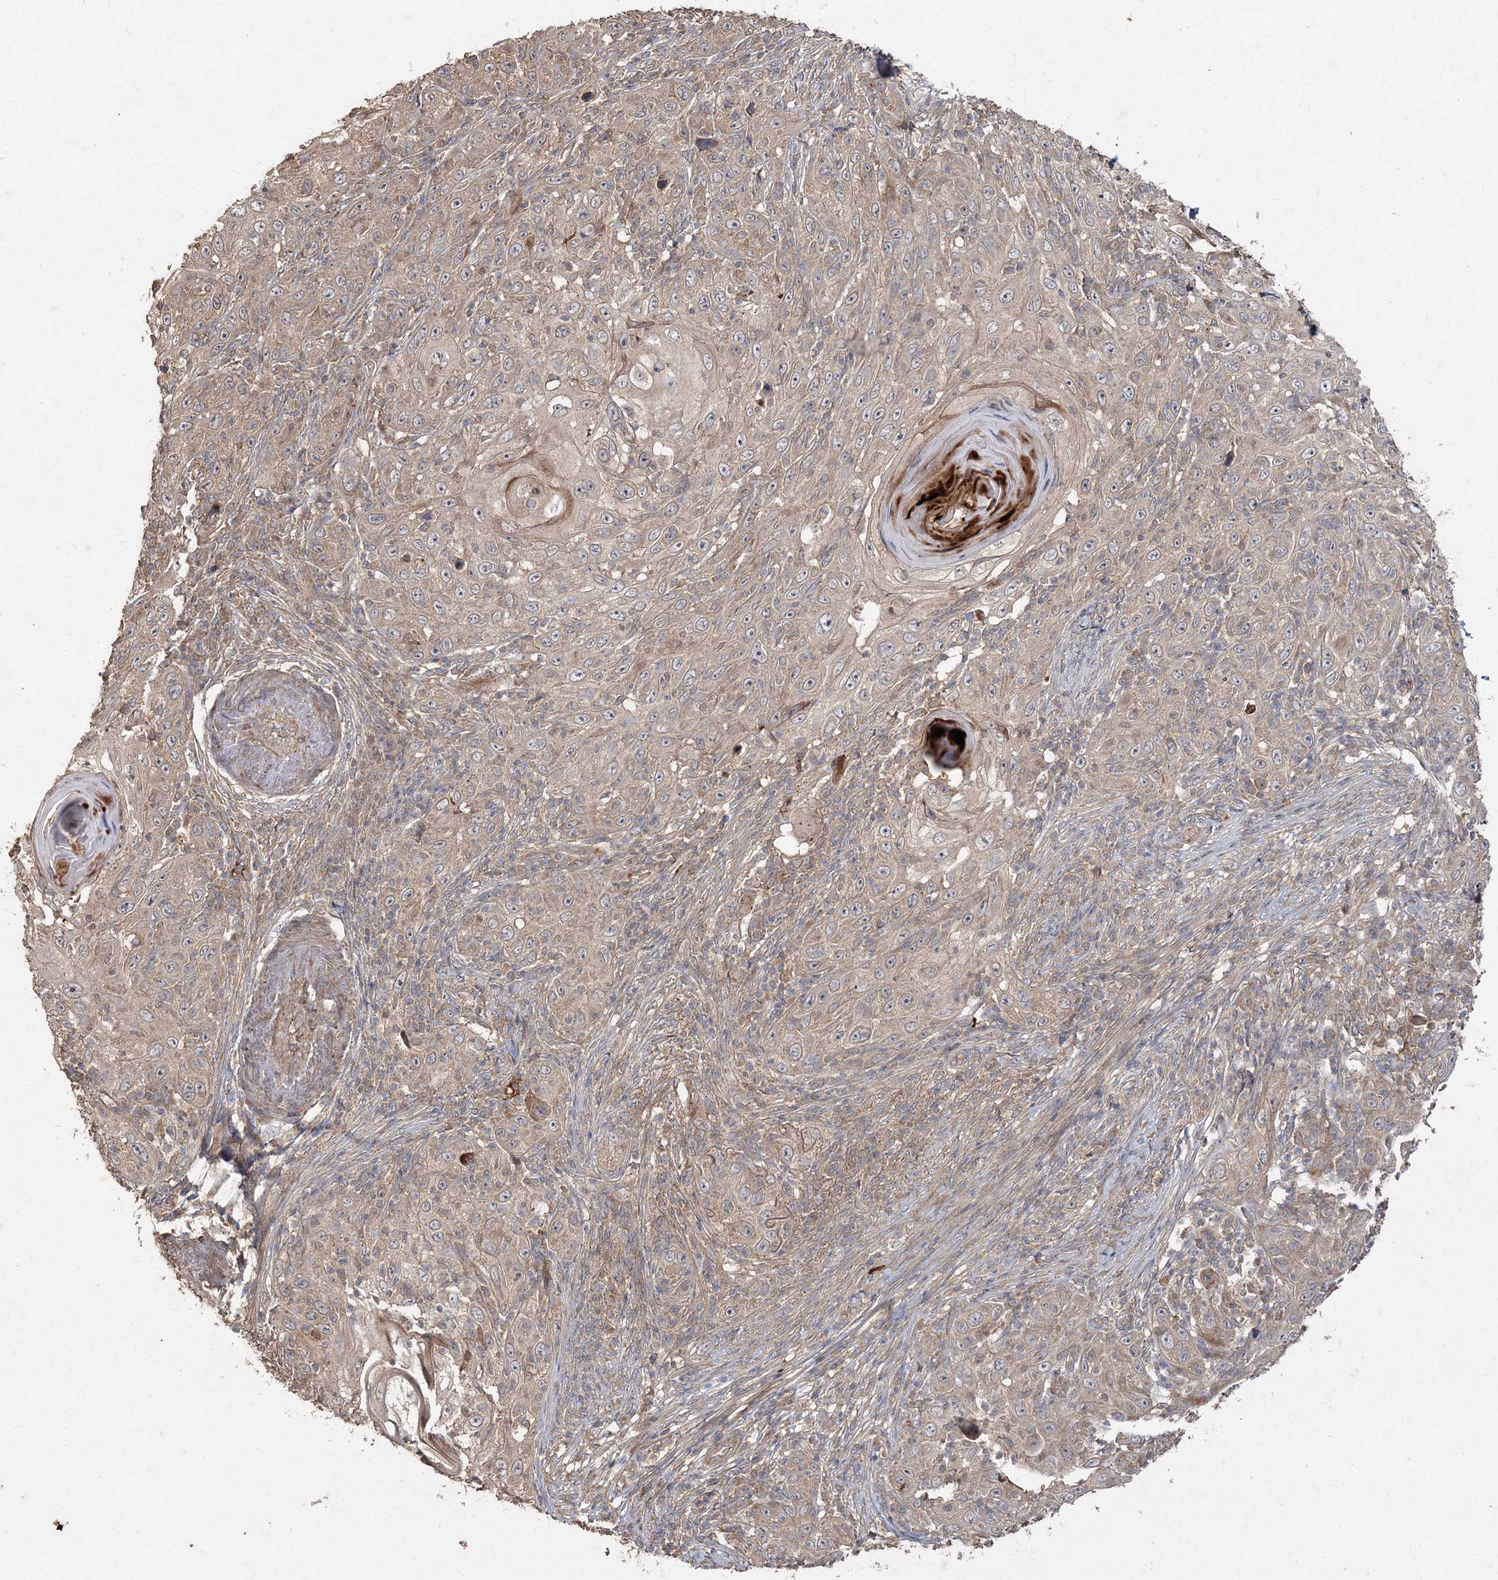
{"staining": {"intensity": "weak", "quantity": "25%-75%", "location": "cytoplasmic/membranous"}, "tissue": "skin cancer", "cell_type": "Tumor cells", "image_type": "cancer", "snomed": [{"axis": "morphology", "description": "Squamous cell carcinoma, NOS"}, {"axis": "topography", "description": "Skin"}], "caption": "A brown stain shows weak cytoplasmic/membranous staining of a protein in squamous cell carcinoma (skin) tumor cells. The protein is shown in brown color, while the nuclei are stained blue.", "gene": "SPRY1", "patient": {"sex": "female", "age": 88}}